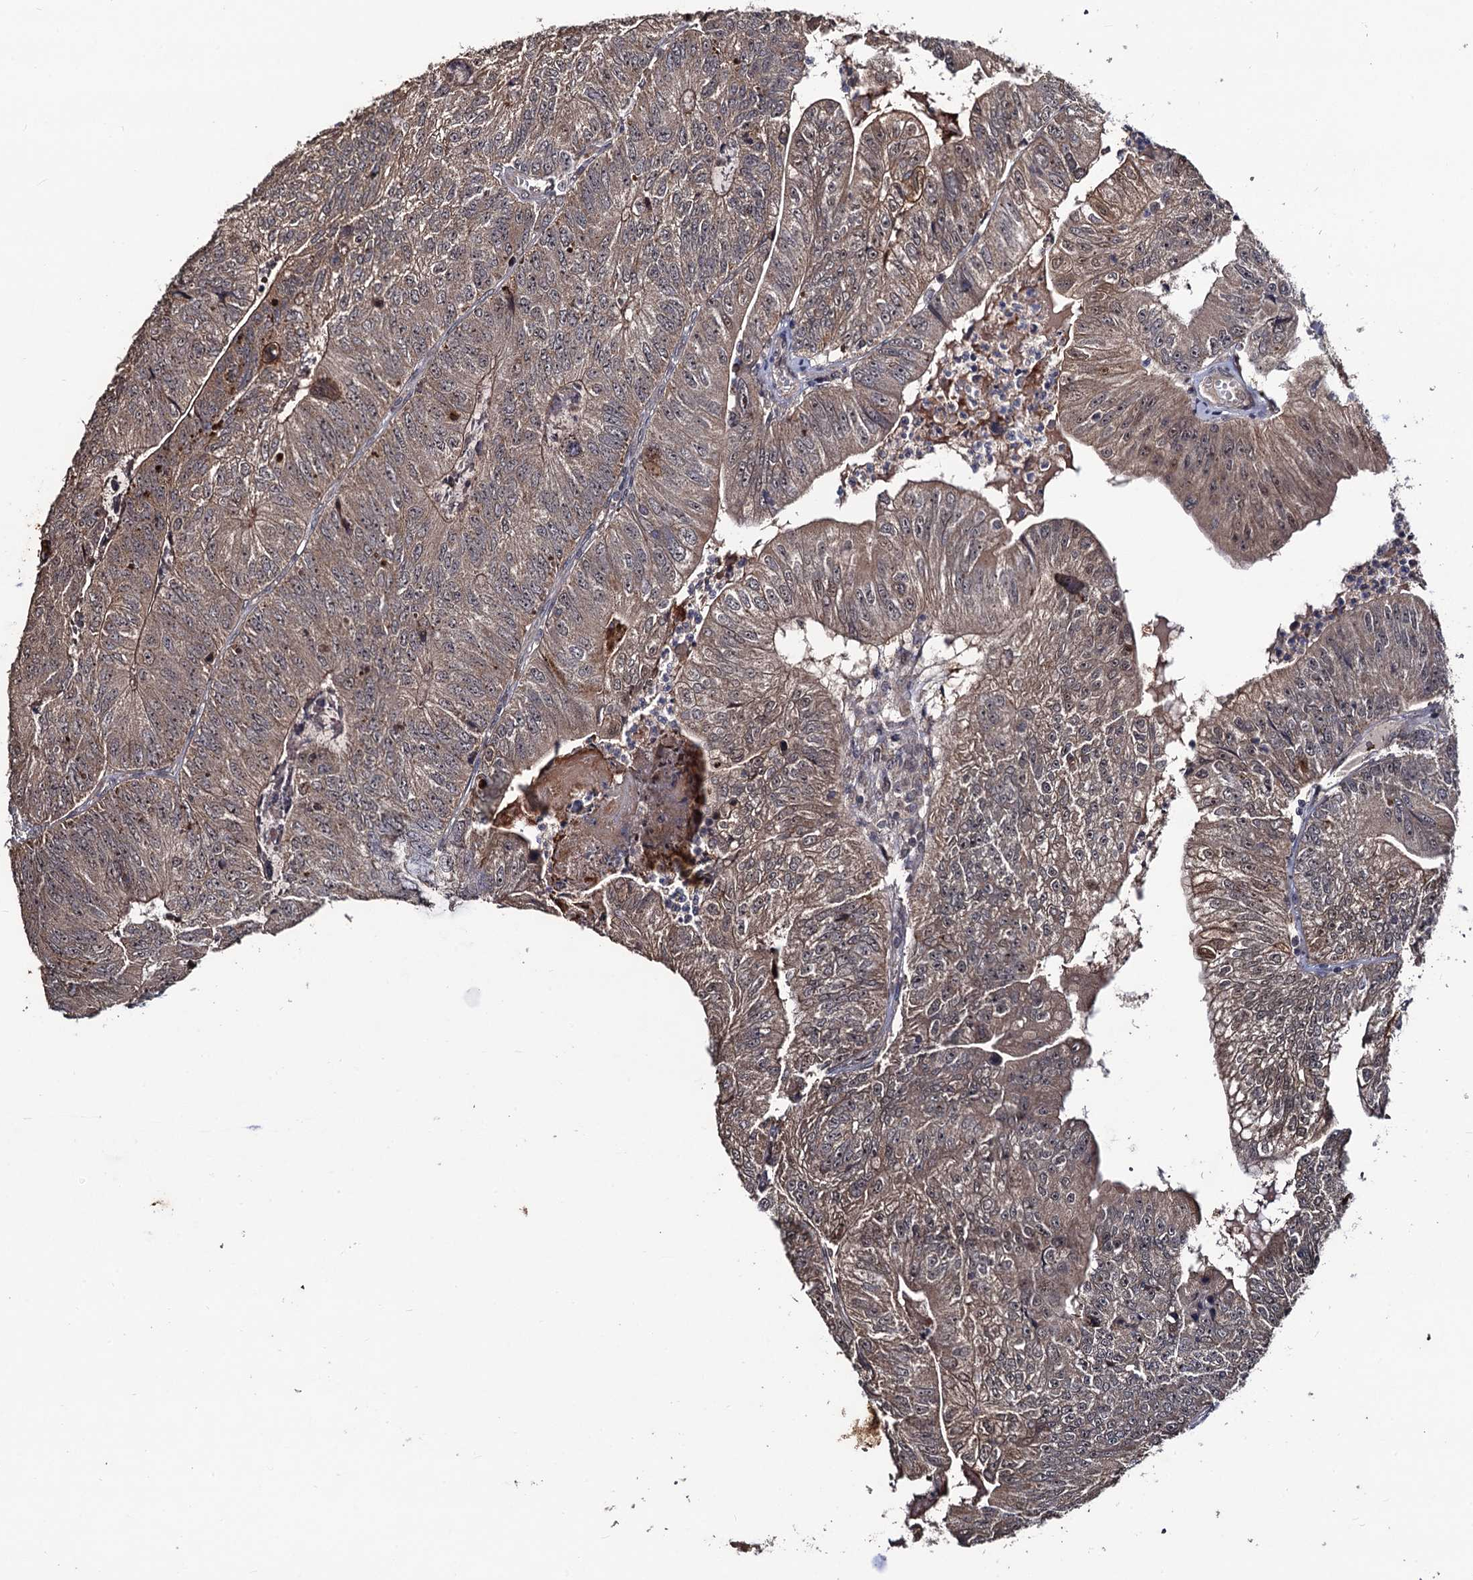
{"staining": {"intensity": "weak", "quantity": "25%-75%", "location": "cytoplasmic/membranous"}, "tissue": "colorectal cancer", "cell_type": "Tumor cells", "image_type": "cancer", "snomed": [{"axis": "morphology", "description": "Adenocarcinoma, NOS"}, {"axis": "topography", "description": "Colon"}], "caption": "Tumor cells show low levels of weak cytoplasmic/membranous staining in approximately 25%-75% of cells in colorectal cancer (adenocarcinoma). The staining was performed using DAB, with brown indicating positive protein expression. Nuclei are stained blue with hematoxylin.", "gene": "LRRC63", "patient": {"sex": "female", "age": 67}}